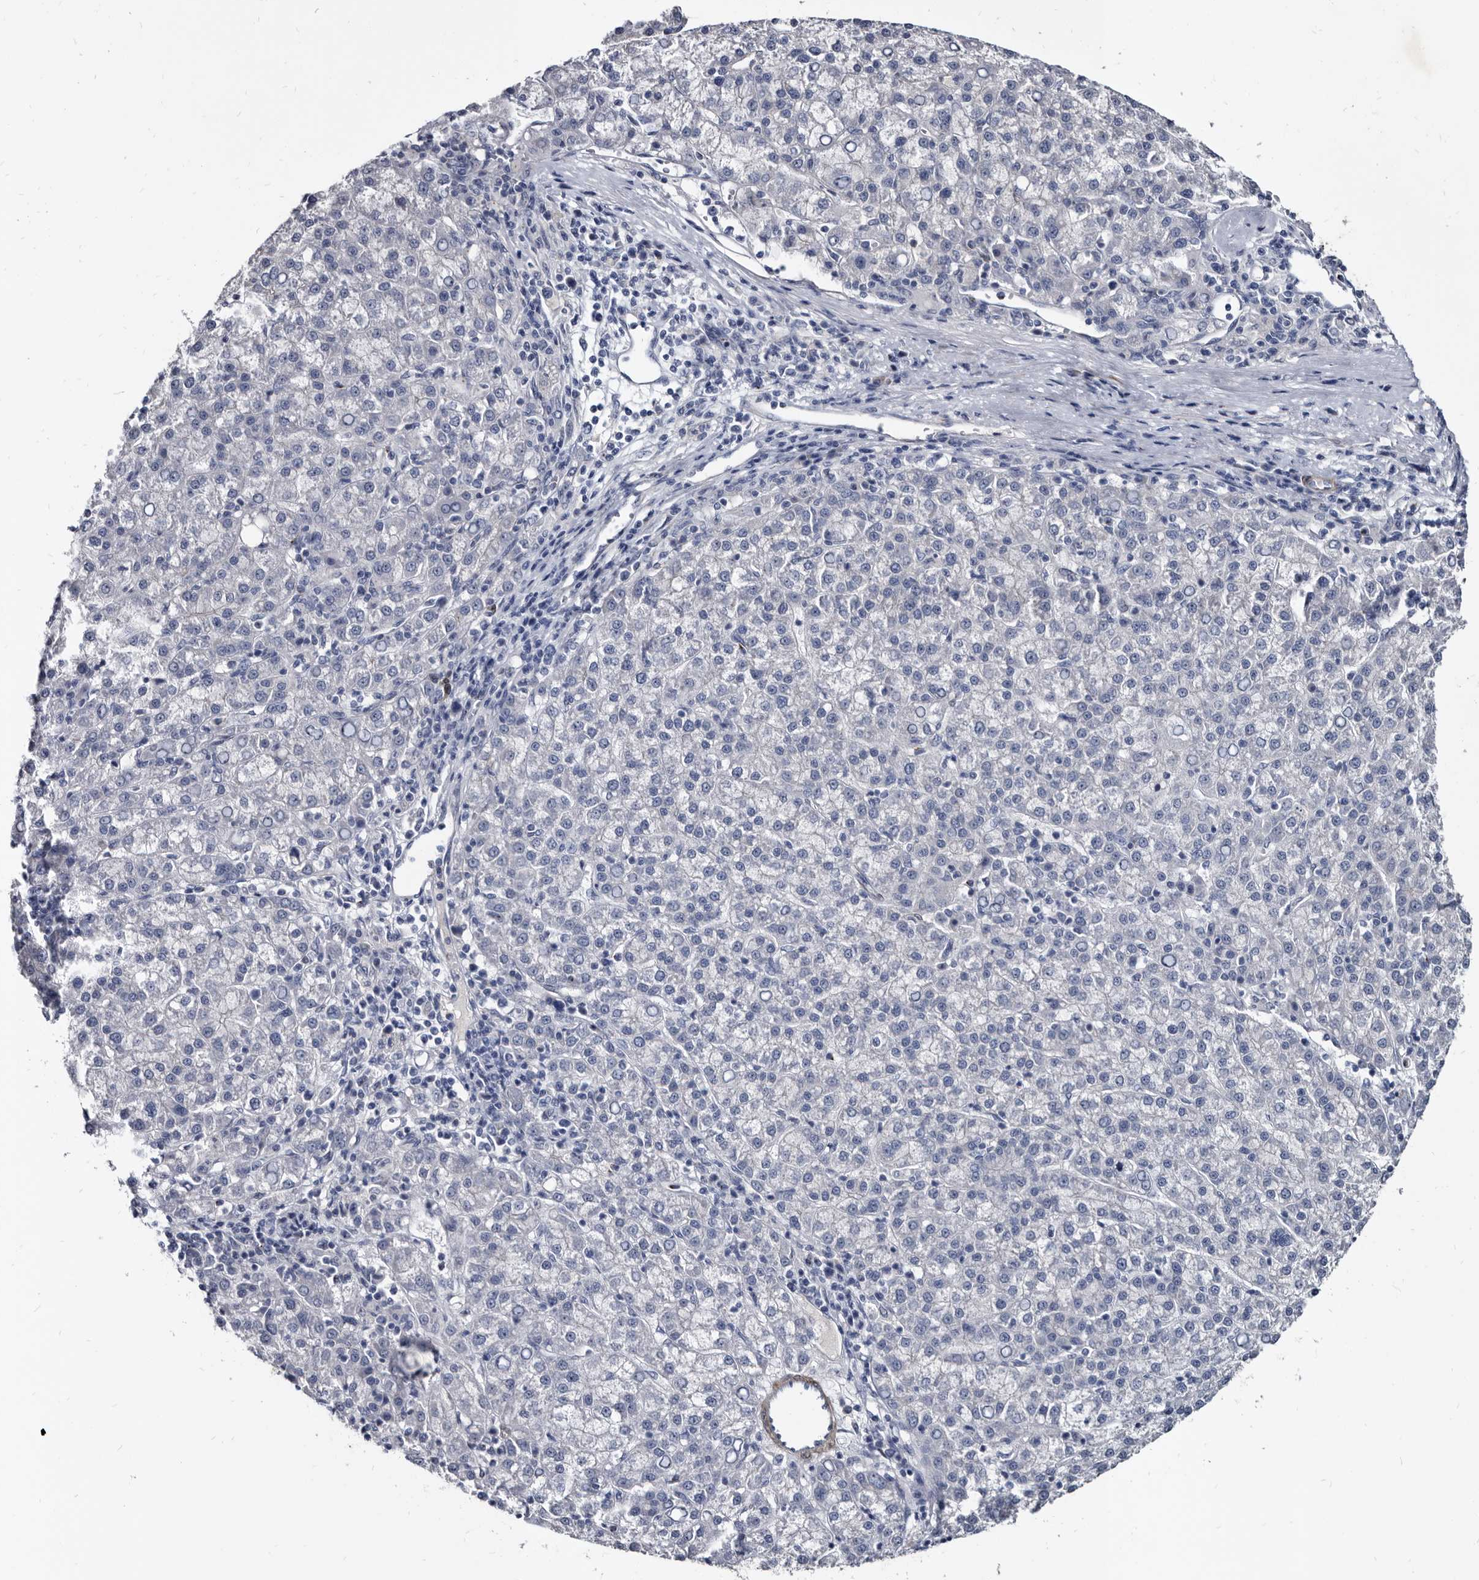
{"staining": {"intensity": "negative", "quantity": "none", "location": "none"}, "tissue": "liver cancer", "cell_type": "Tumor cells", "image_type": "cancer", "snomed": [{"axis": "morphology", "description": "Carcinoma, Hepatocellular, NOS"}, {"axis": "topography", "description": "Liver"}], "caption": "This is a image of immunohistochemistry staining of liver cancer (hepatocellular carcinoma), which shows no positivity in tumor cells.", "gene": "PRSS8", "patient": {"sex": "female", "age": 58}}